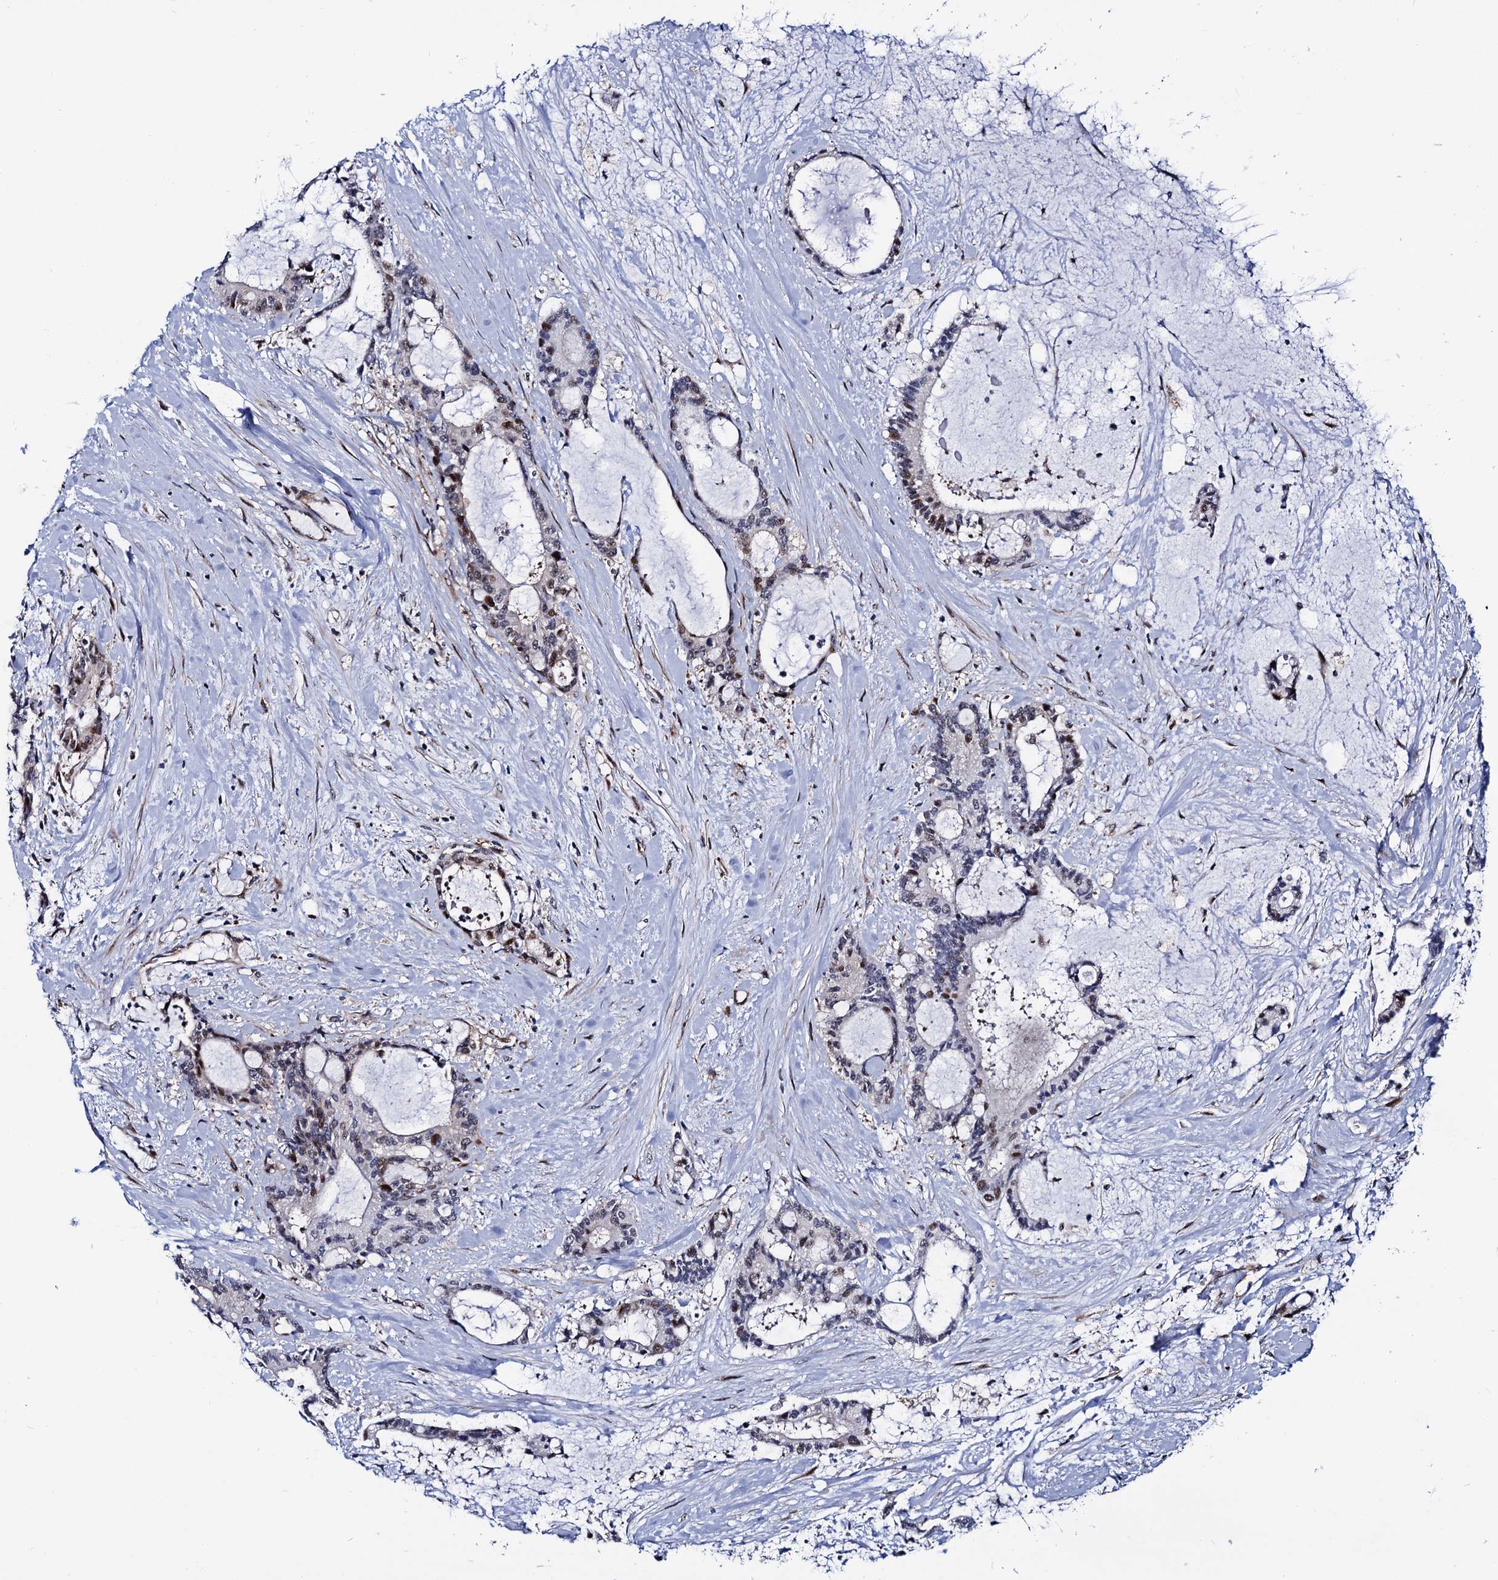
{"staining": {"intensity": "moderate", "quantity": "<25%", "location": "nuclear"}, "tissue": "liver cancer", "cell_type": "Tumor cells", "image_type": "cancer", "snomed": [{"axis": "morphology", "description": "Normal tissue, NOS"}, {"axis": "morphology", "description": "Cholangiocarcinoma"}, {"axis": "topography", "description": "Liver"}, {"axis": "topography", "description": "Peripheral nerve tissue"}], "caption": "DAB (3,3'-diaminobenzidine) immunohistochemical staining of liver cancer (cholangiocarcinoma) exhibits moderate nuclear protein positivity in about <25% of tumor cells. Using DAB (3,3'-diaminobenzidine) (brown) and hematoxylin (blue) stains, captured at high magnification using brightfield microscopy.", "gene": "TRMT112", "patient": {"sex": "female", "age": 73}}